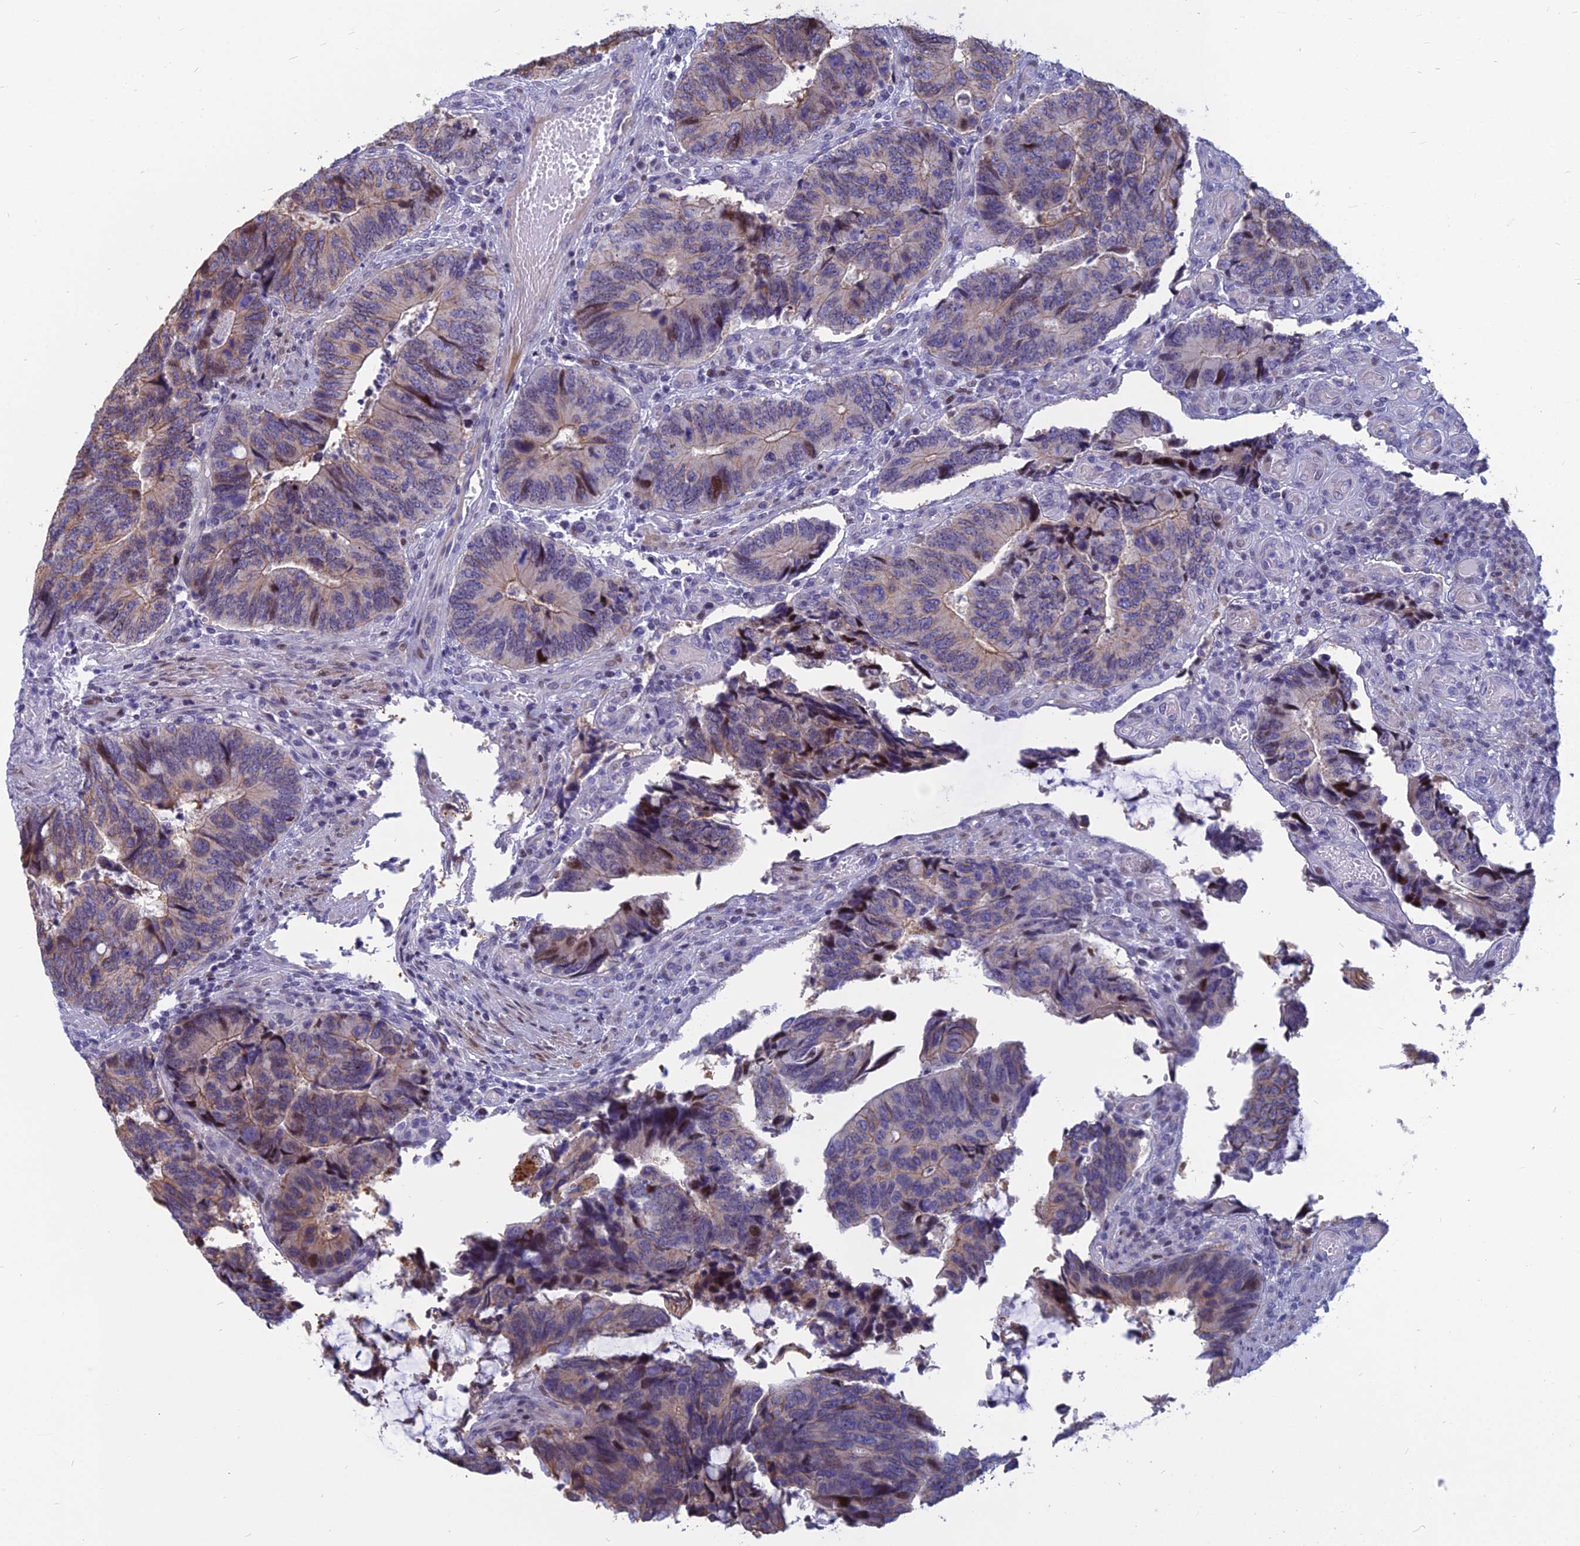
{"staining": {"intensity": "weak", "quantity": "25%-75%", "location": "cytoplasmic/membranous"}, "tissue": "colorectal cancer", "cell_type": "Tumor cells", "image_type": "cancer", "snomed": [{"axis": "morphology", "description": "Adenocarcinoma, NOS"}, {"axis": "topography", "description": "Colon"}], "caption": "Protein staining by IHC reveals weak cytoplasmic/membranous staining in approximately 25%-75% of tumor cells in colorectal adenocarcinoma. Immunohistochemistry stains the protein in brown and the nuclei are stained blue.", "gene": "MYBPC2", "patient": {"sex": "male", "age": 87}}